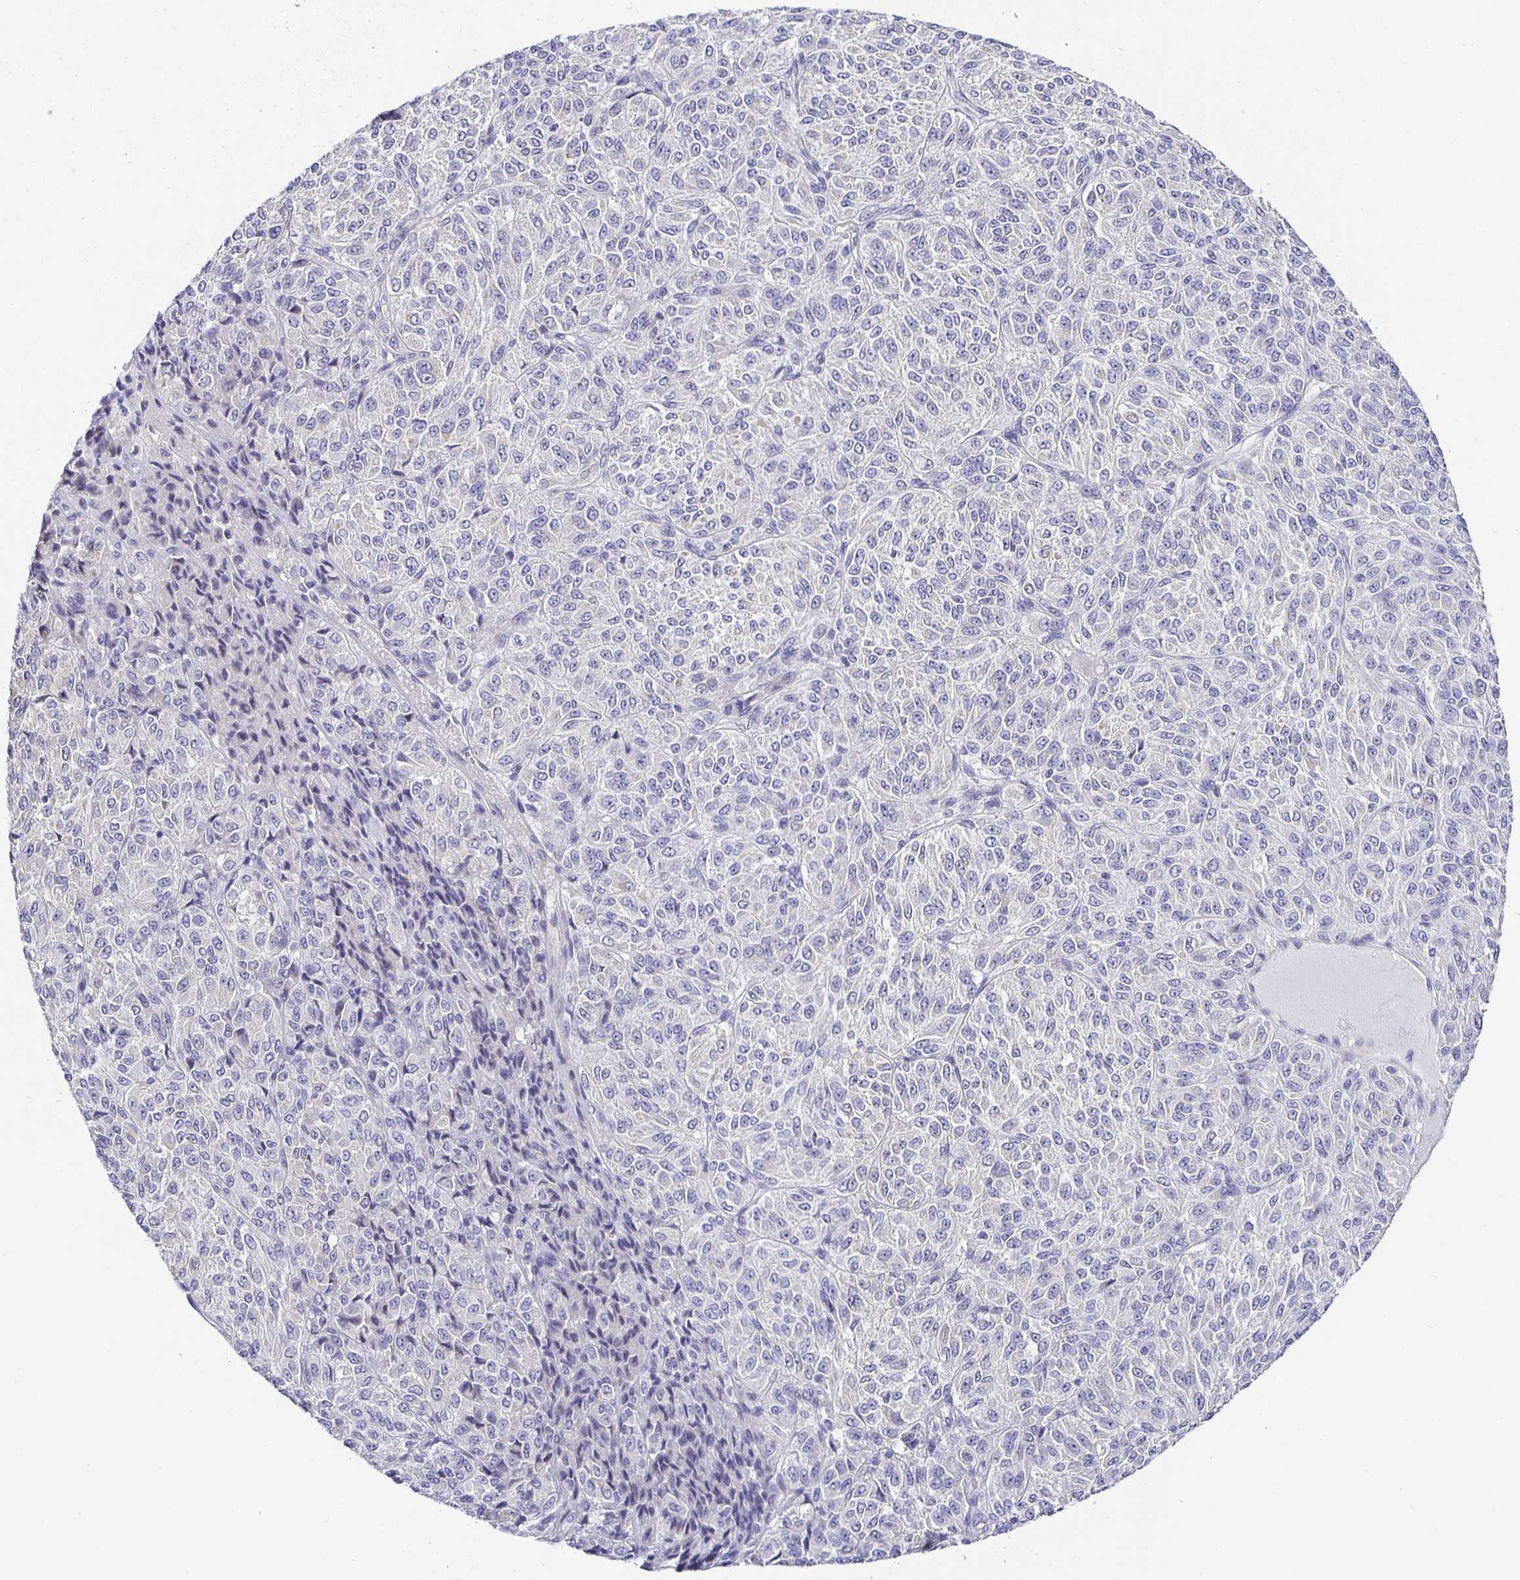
{"staining": {"intensity": "negative", "quantity": "none", "location": "none"}, "tissue": "melanoma", "cell_type": "Tumor cells", "image_type": "cancer", "snomed": [{"axis": "morphology", "description": "Malignant melanoma, Metastatic site"}, {"axis": "topography", "description": "Brain"}], "caption": "Immunohistochemistry (IHC) micrograph of neoplastic tissue: malignant melanoma (metastatic site) stained with DAB reveals no significant protein positivity in tumor cells.", "gene": "OPALIN", "patient": {"sex": "female", "age": 56}}